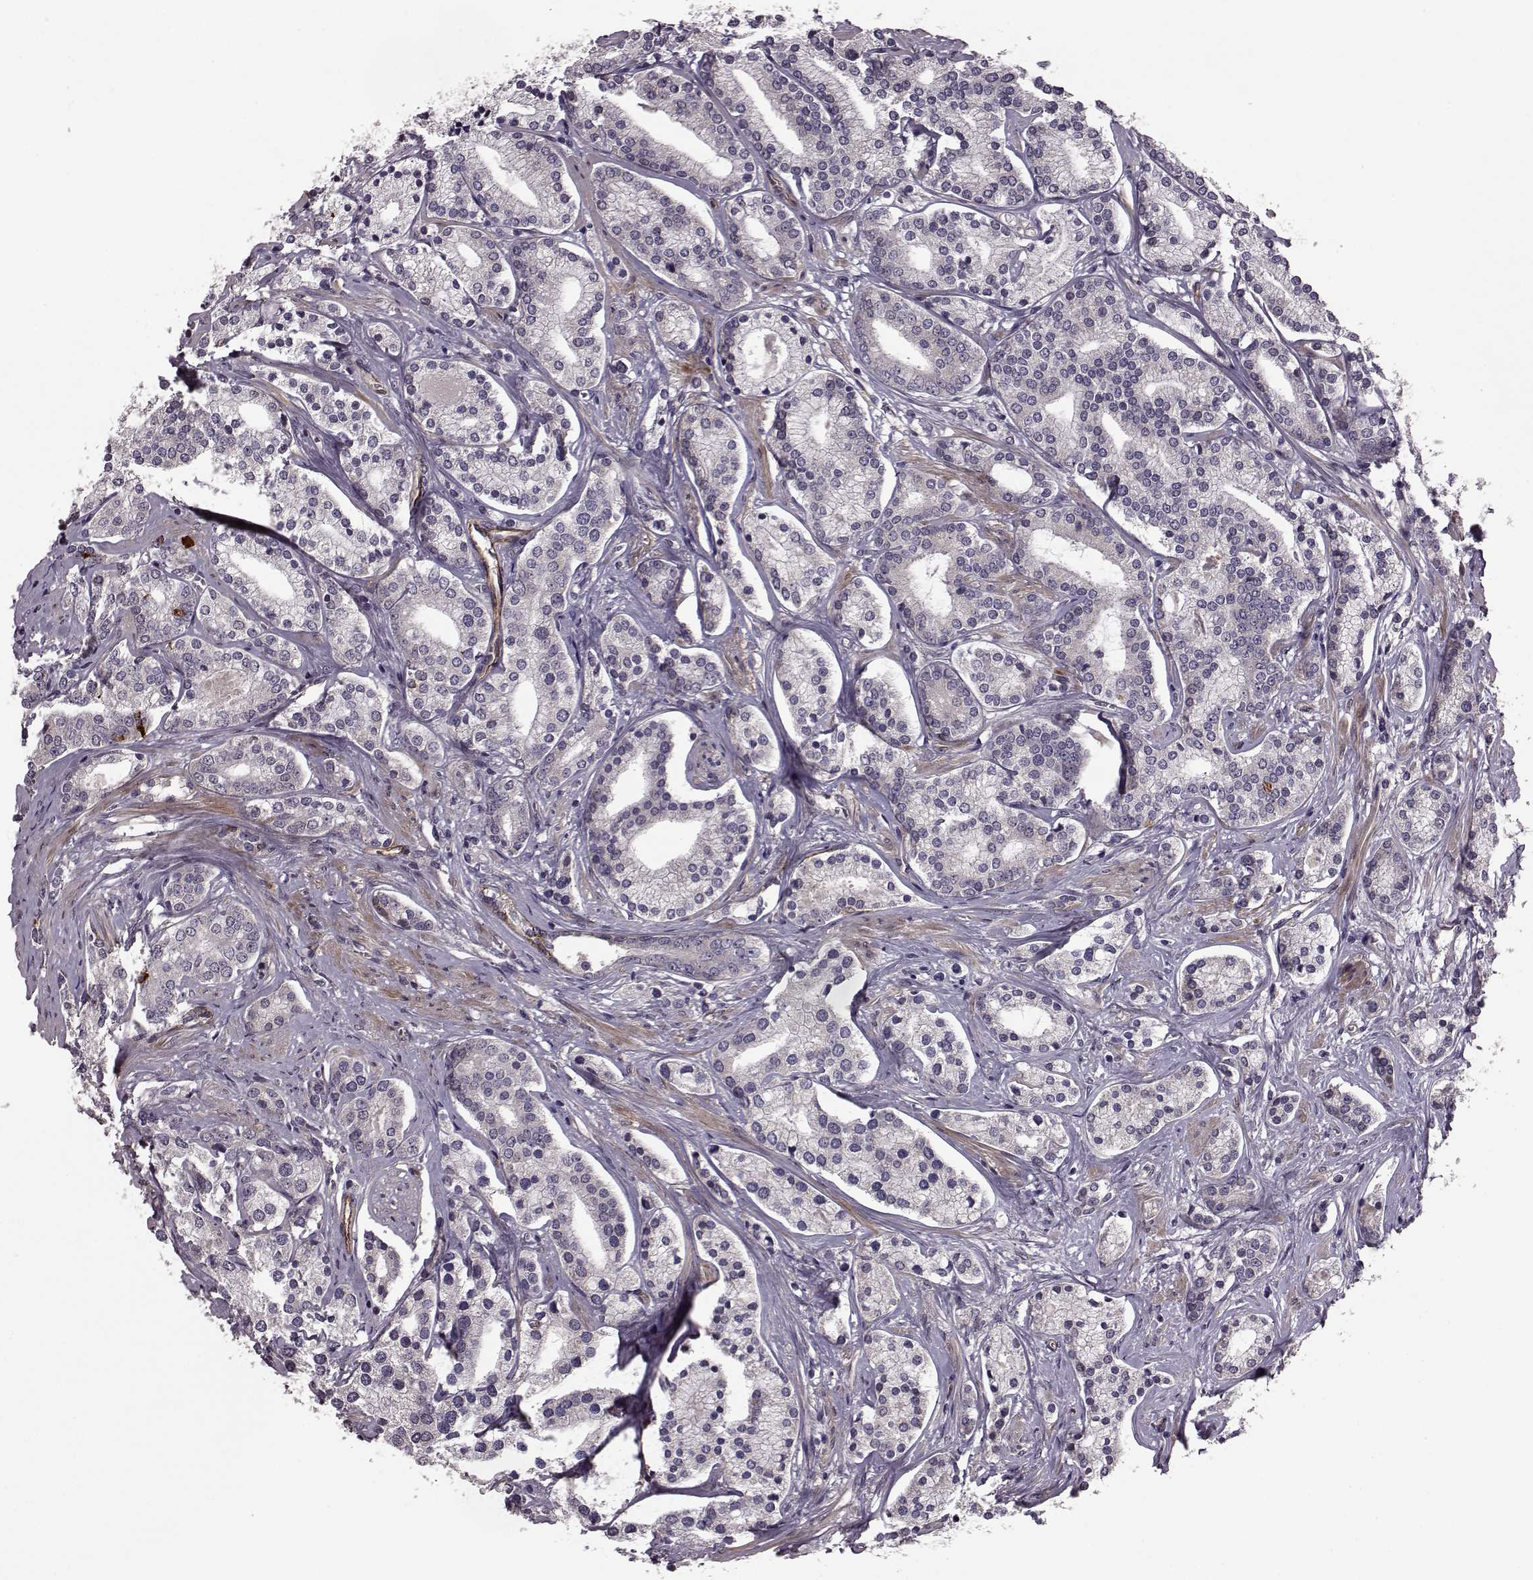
{"staining": {"intensity": "negative", "quantity": "none", "location": "none"}, "tissue": "prostate cancer", "cell_type": "Tumor cells", "image_type": "cancer", "snomed": [{"axis": "morphology", "description": "Adenocarcinoma, High grade"}, {"axis": "topography", "description": "Prostate"}], "caption": "Immunohistochemistry photomicrograph of neoplastic tissue: high-grade adenocarcinoma (prostate) stained with DAB shows no significant protein positivity in tumor cells.", "gene": "SYNPO", "patient": {"sex": "male", "age": 58}}